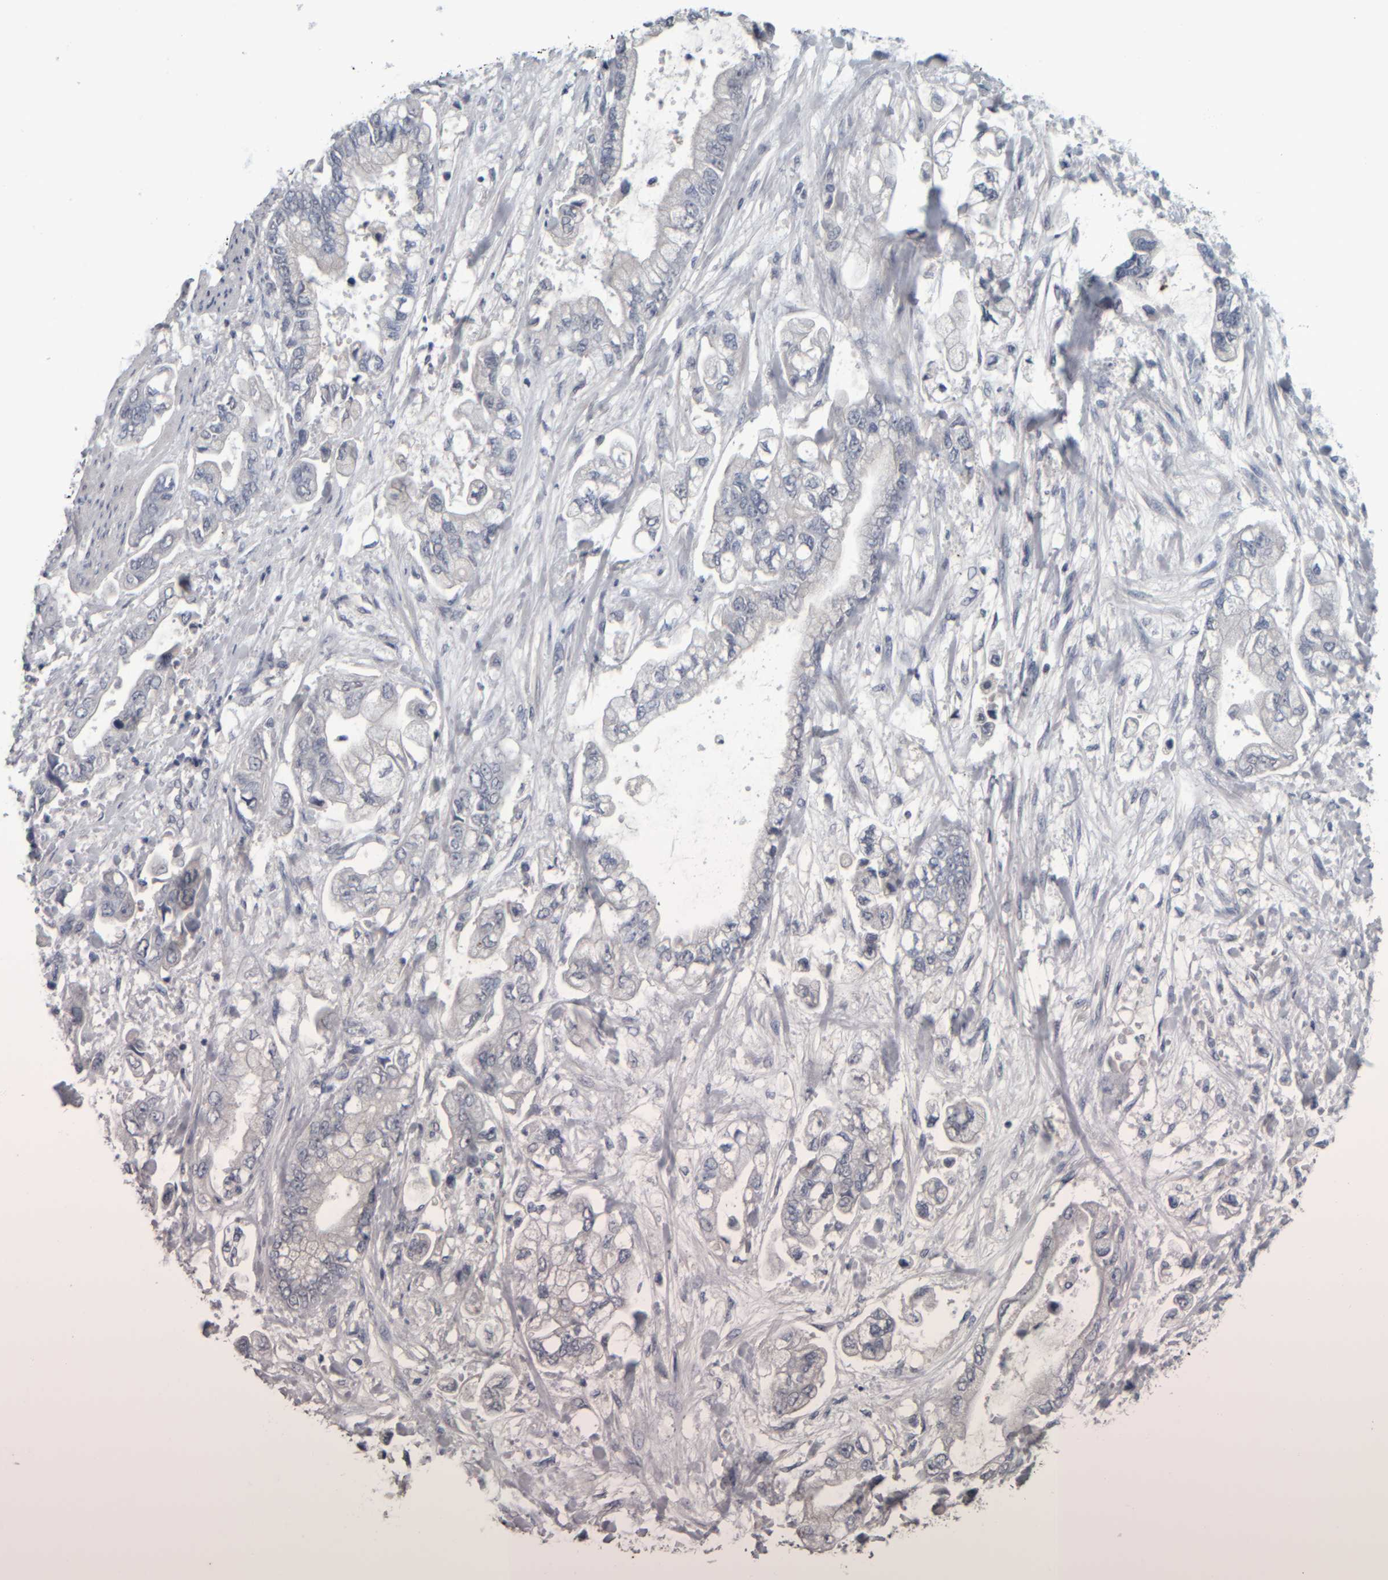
{"staining": {"intensity": "negative", "quantity": "none", "location": "none"}, "tissue": "stomach cancer", "cell_type": "Tumor cells", "image_type": "cancer", "snomed": [{"axis": "morphology", "description": "Normal tissue, NOS"}, {"axis": "morphology", "description": "Adenocarcinoma, NOS"}, {"axis": "topography", "description": "Stomach"}], "caption": "This is an IHC image of human stomach cancer. There is no positivity in tumor cells.", "gene": "CAVIN4", "patient": {"sex": "male", "age": 62}}